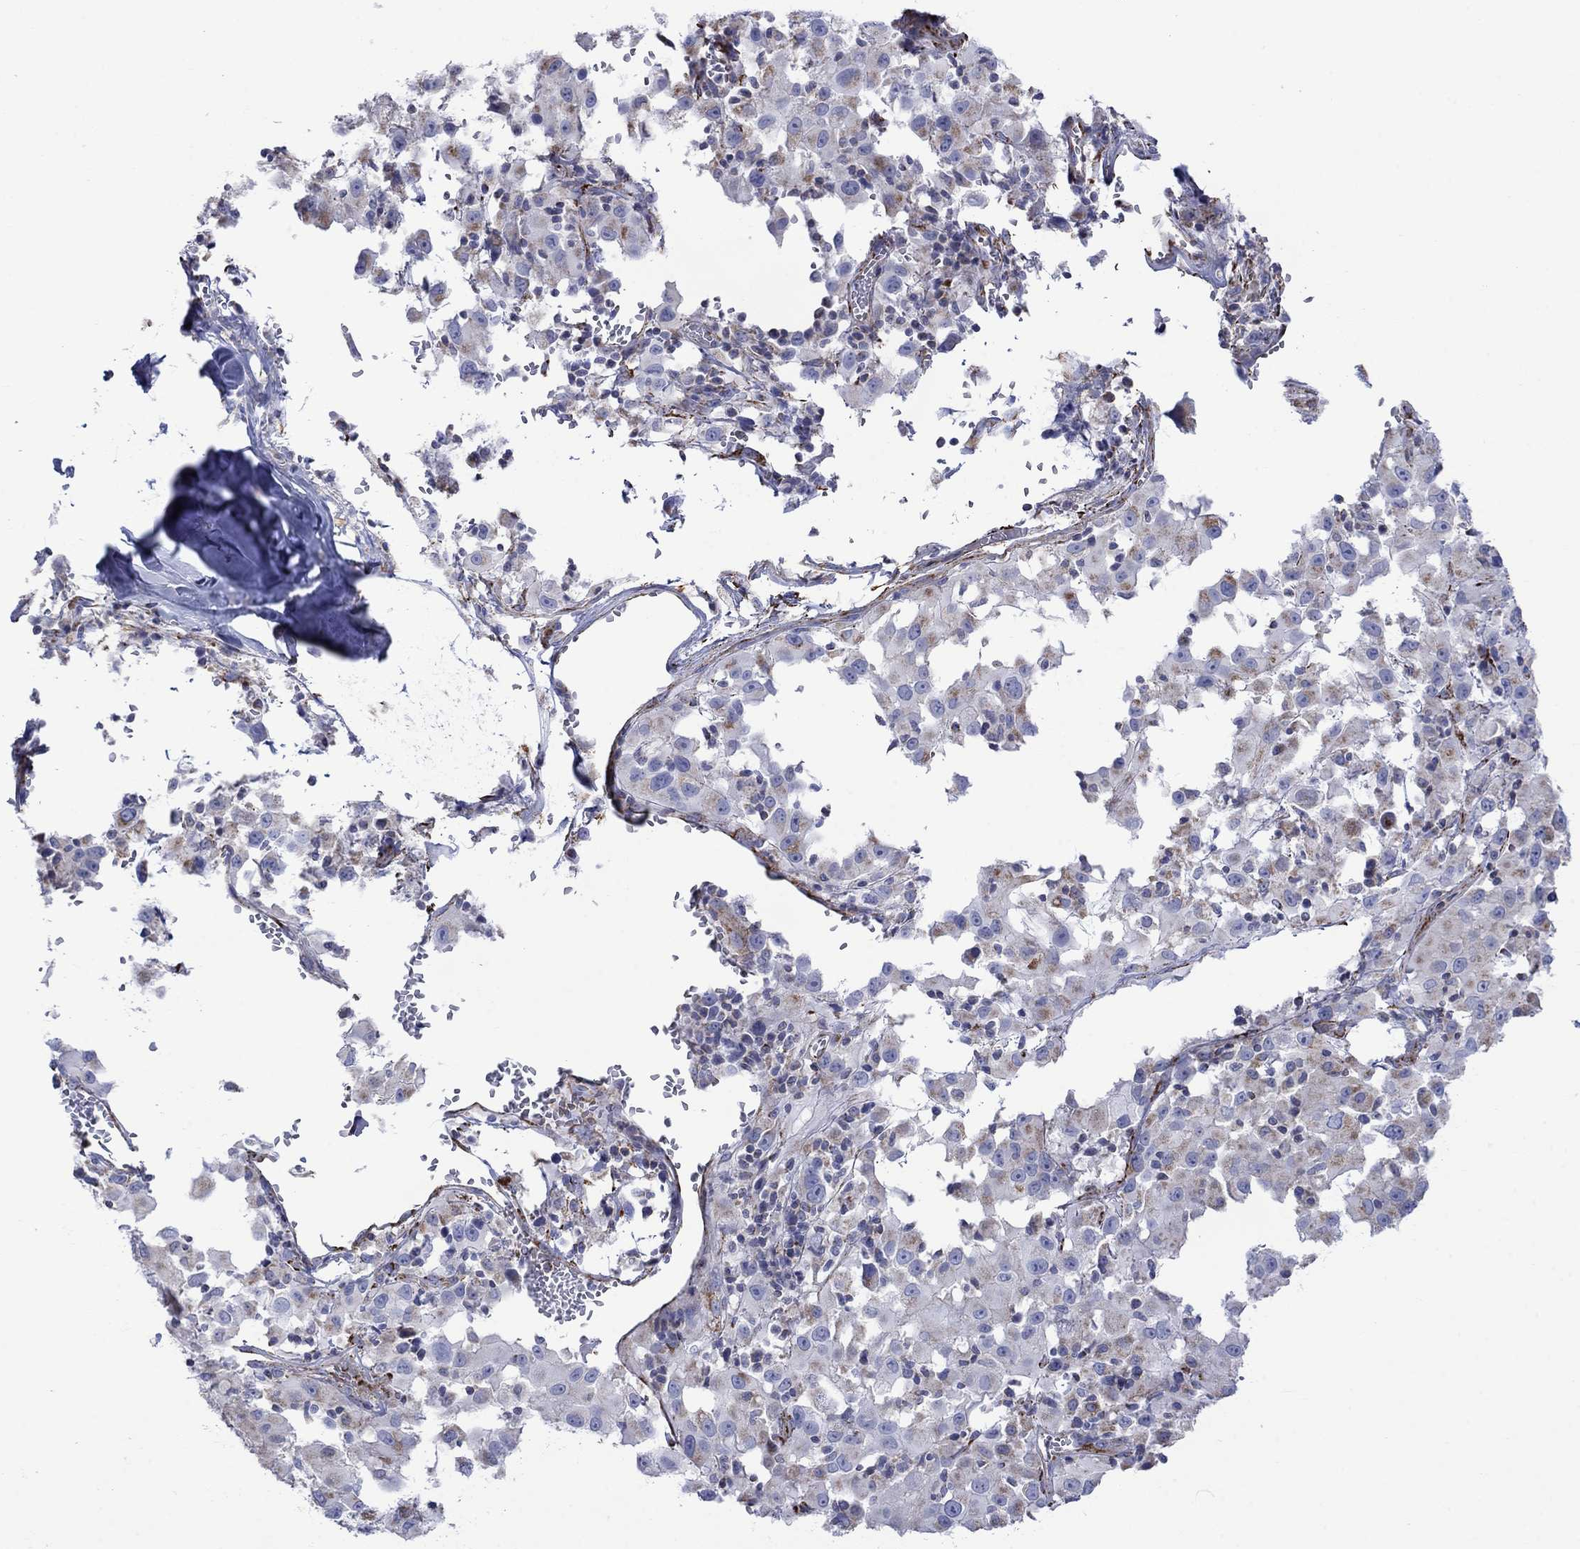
{"staining": {"intensity": "moderate", "quantity": "<25%", "location": "cytoplasmic/membranous"}, "tissue": "melanoma", "cell_type": "Tumor cells", "image_type": "cancer", "snomed": [{"axis": "morphology", "description": "Malignant melanoma, Metastatic site"}, {"axis": "topography", "description": "Lymph node"}], "caption": "Immunohistochemical staining of malignant melanoma (metastatic site) reveals low levels of moderate cytoplasmic/membranous protein staining in about <25% of tumor cells. (DAB (3,3'-diaminobenzidine) = brown stain, brightfield microscopy at high magnification).", "gene": "CISD1", "patient": {"sex": "male", "age": 50}}